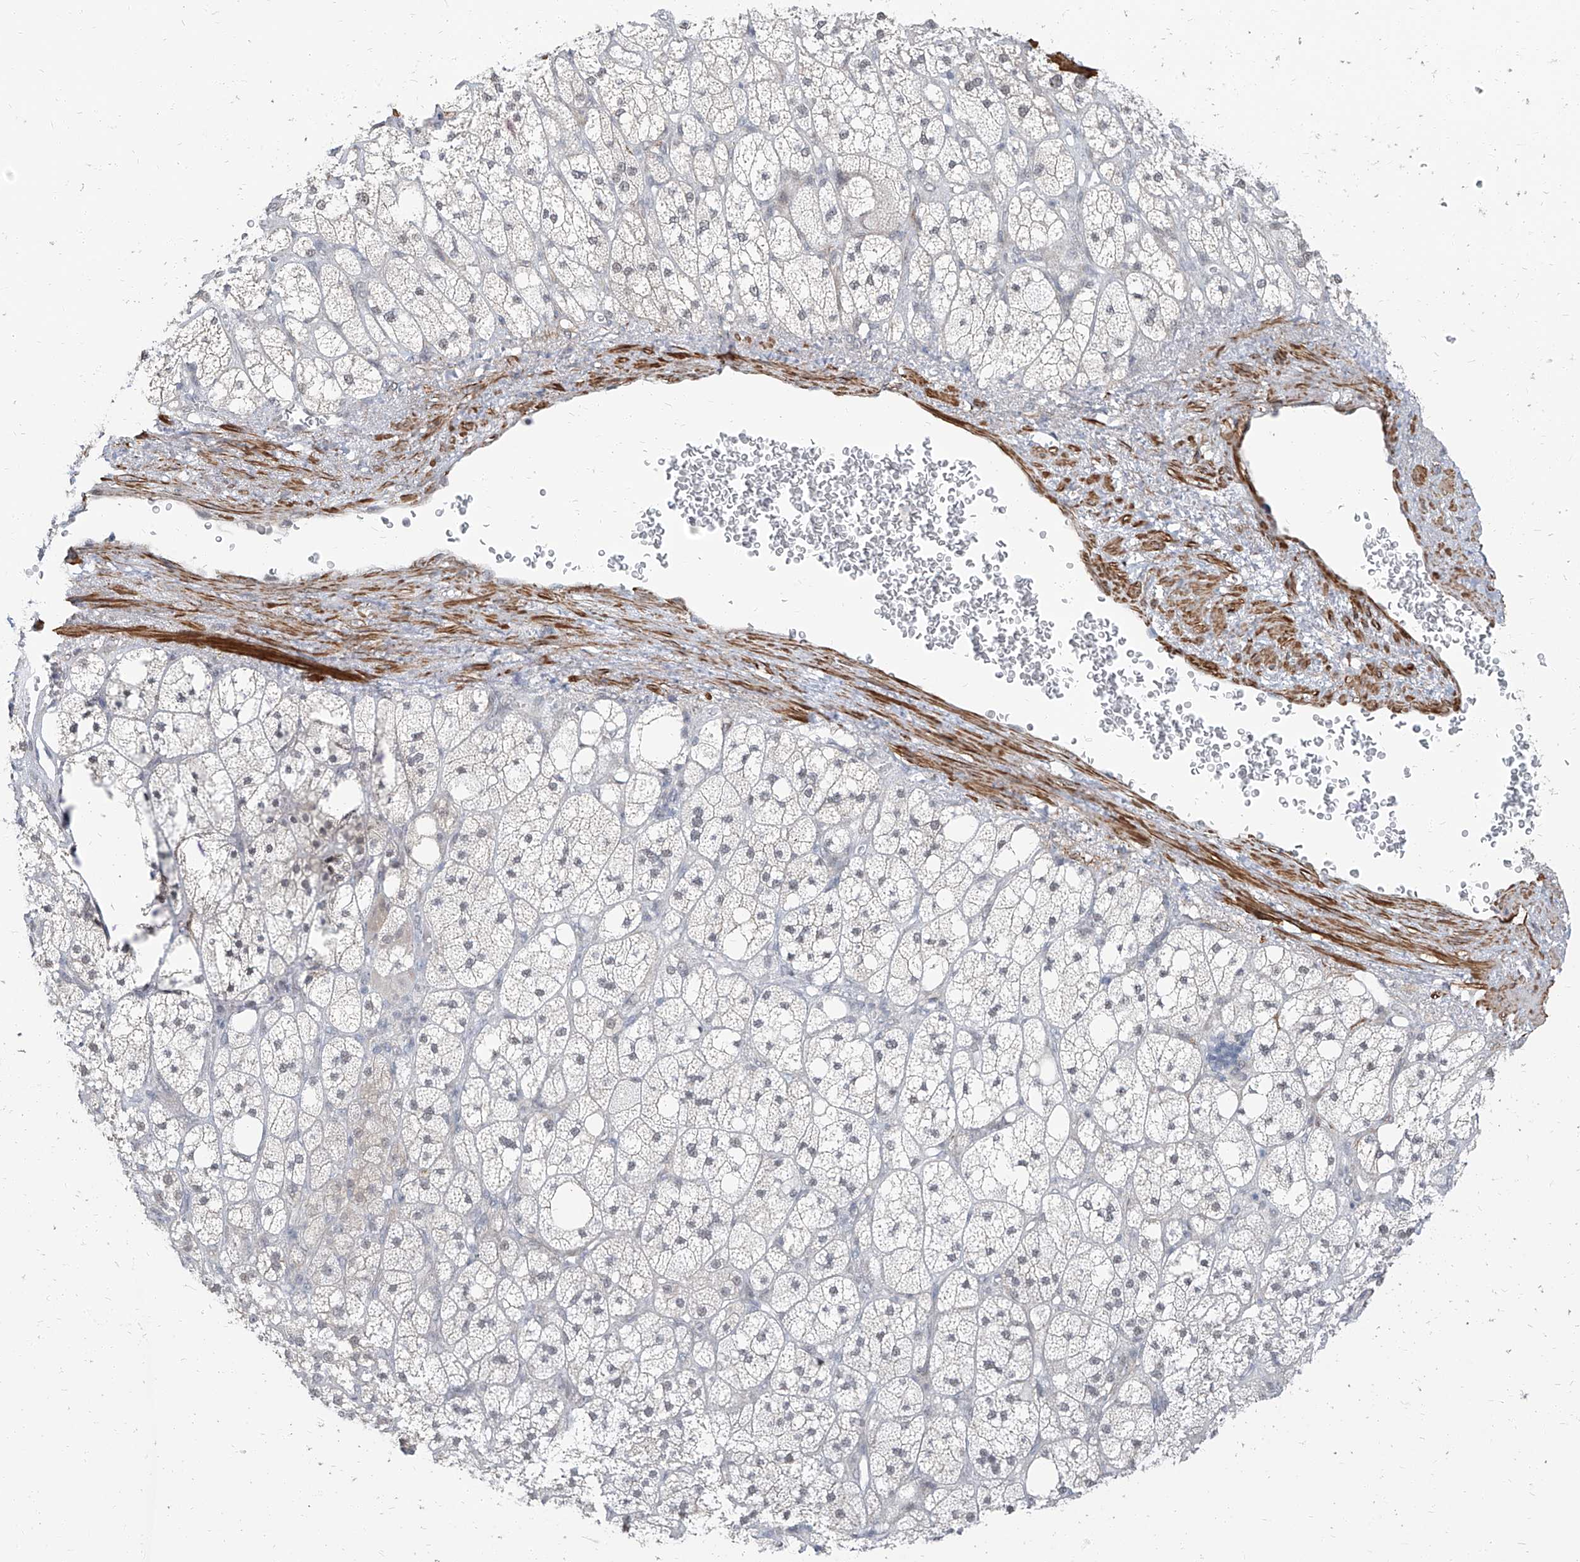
{"staining": {"intensity": "weak", "quantity": "<25%", "location": "cytoplasmic/membranous"}, "tissue": "adrenal gland", "cell_type": "Glandular cells", "image_type": "normal", "snomed": [{"axis": "morphology", "description": "Normal tissue, NOS"}, {"axis": "topography", "description": "Adrenal gland"}], "caption": "IHC of unremarkable human adrenal gland displays no expression in glandular cells. (Brightfield microscopy of DAB immunohistochemistry (IHC) at high magnification).", "gene": "TXLNB", "patient": {"sex": "male", "age": 61}}